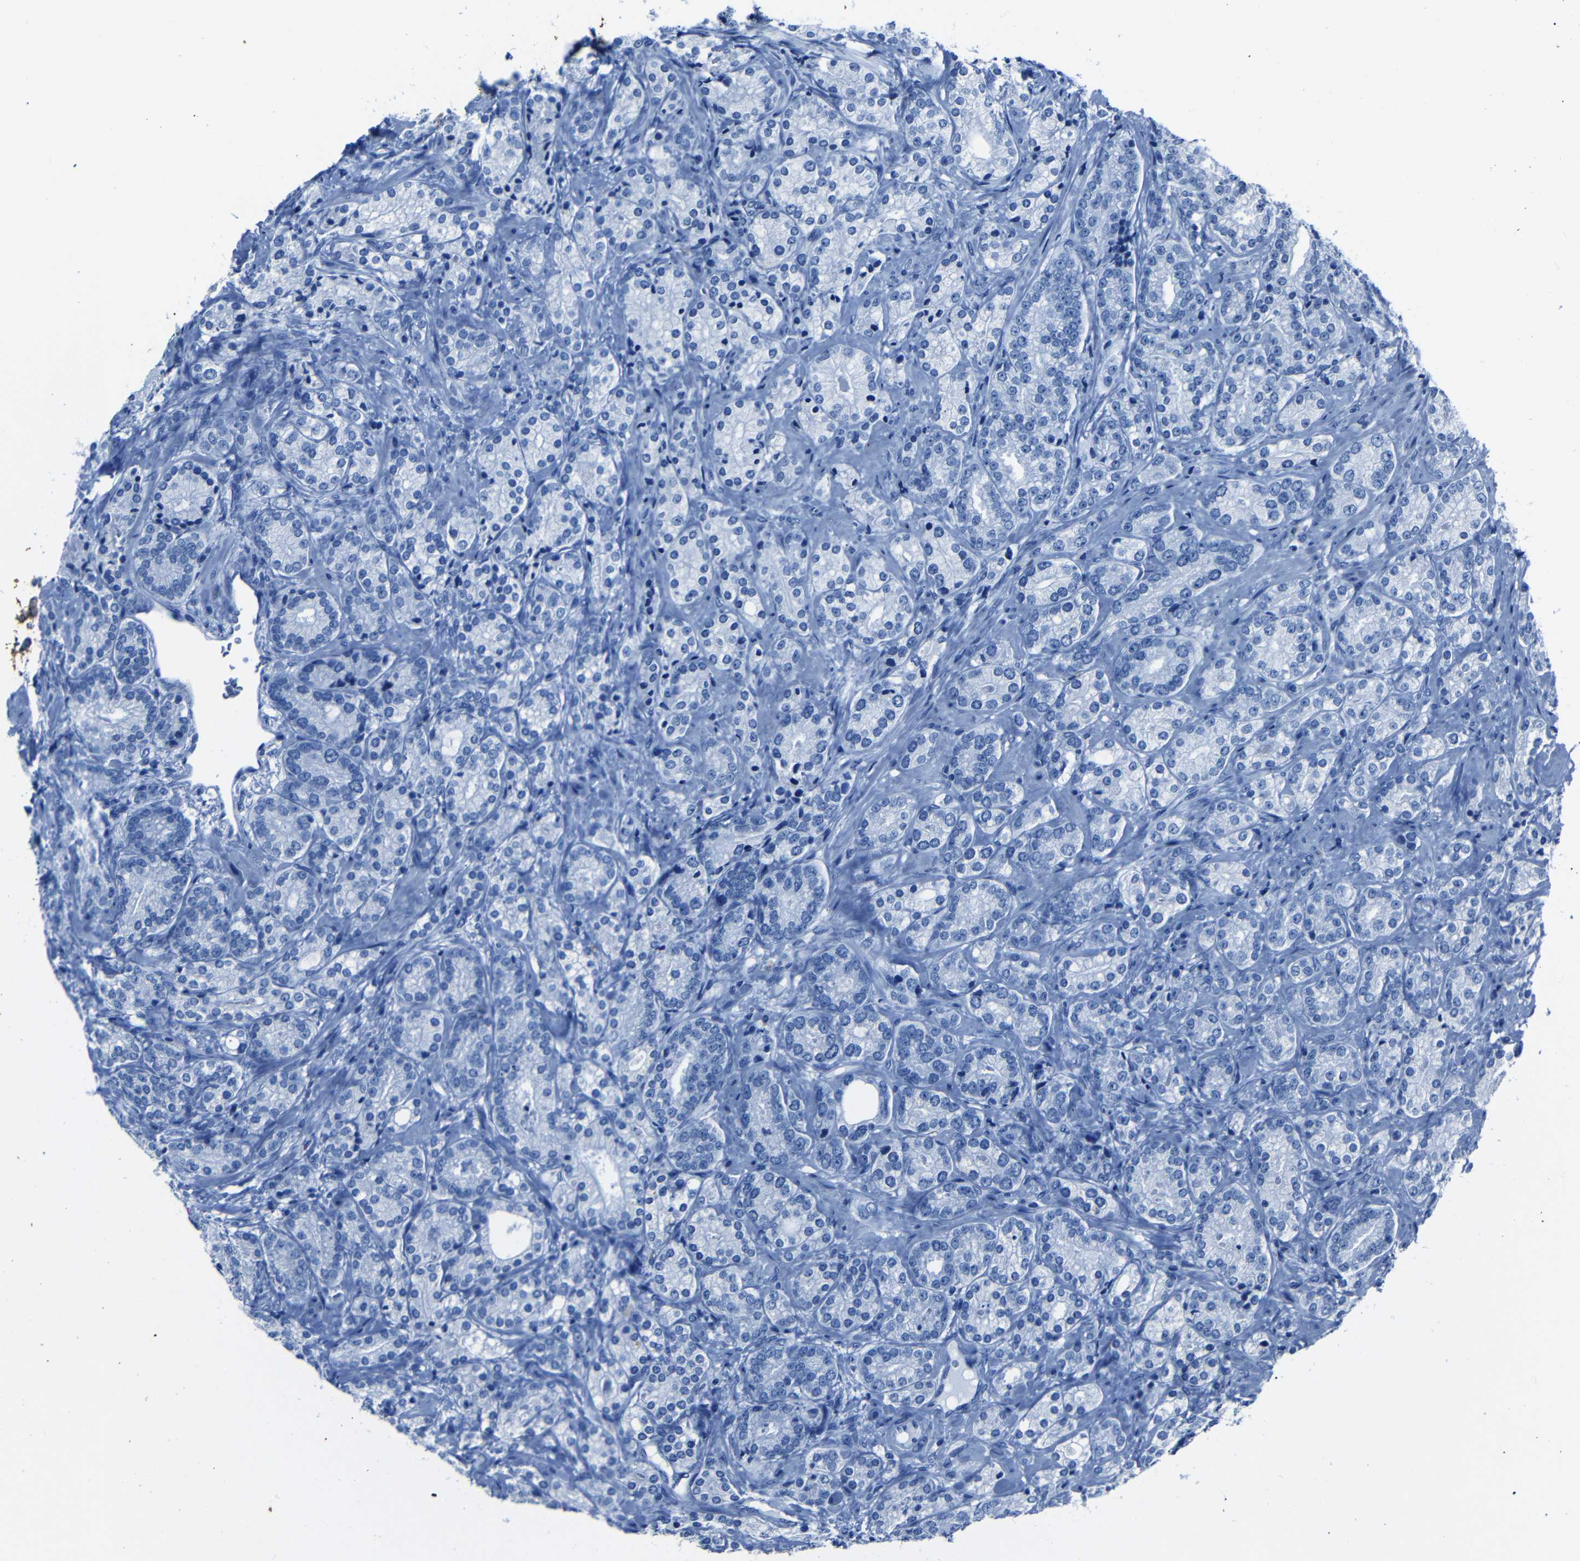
{"staining": {"intensity": "negative", "quantity": "none", "location": "none"}, "tissue": "prostate cancer", "cell_type": "Tumor cells", "image_type": "cancer", "snomed": [{"axis": "morphology", "description": "Adenocarcinoma, High grade"}, {"axis": "topography", "description": "Prostate"}], "caption": "Photomicrograph shows no significant protein positivity in tumor cells of prostate cancer (adenocarcinoma (high-grade)). The staining is performed using DAB brown chromogen with nuclei counter-stained in using hematoxylin.", "gene": "CLDN11", "patient": {"sex": "male", "age": 61}}